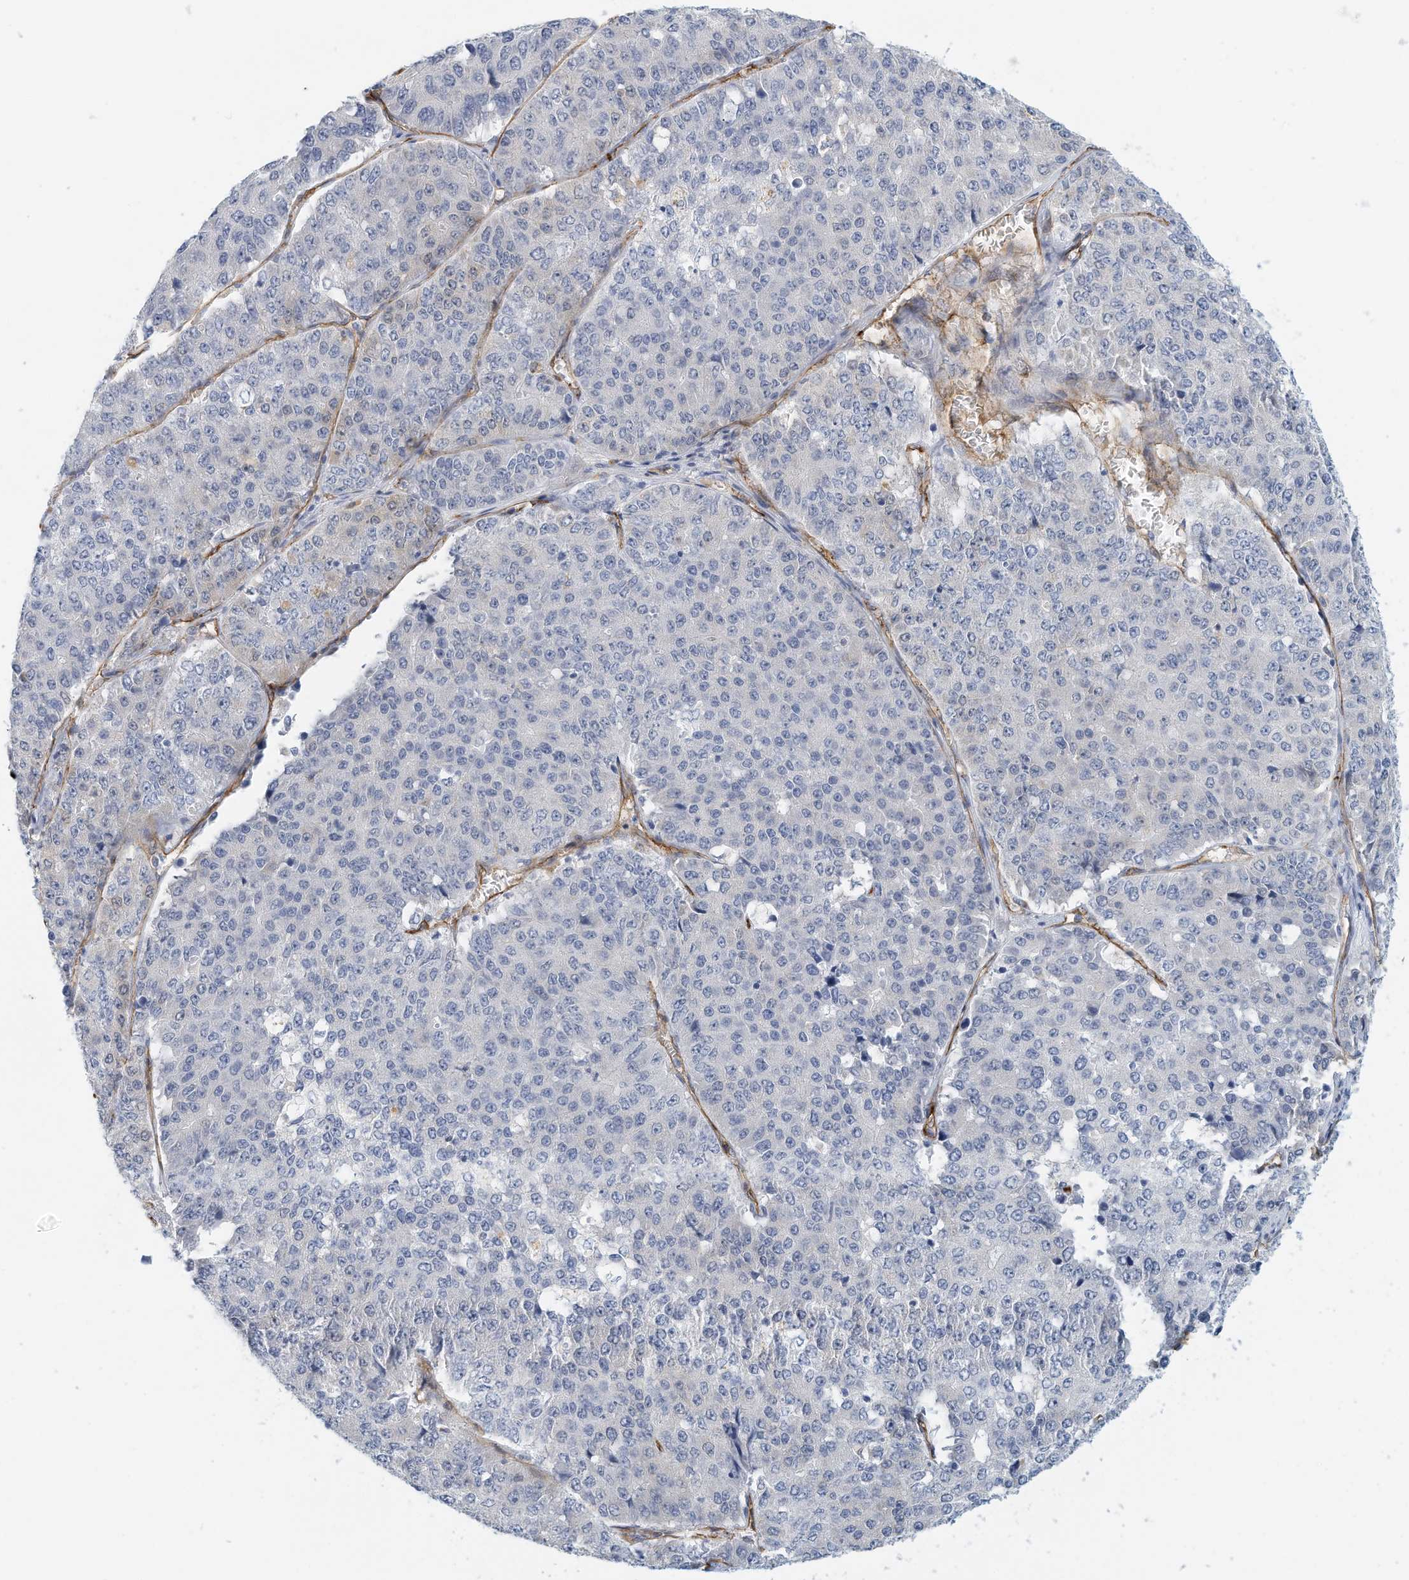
{"staining": {"intensity": "negative", "quantity": "none", "location": "none"}, "tissue": "pancreatic cancer", "cell_type": "Tumor cells", "image_type": "cancer", "snomed": [{"axis": "morphology", "description": "Adenocarcinoma, NOS"}, {"axis": "topography", "description": "Pancreas"}], "caption": "Tumor cells show no significant protein staining in pancreatic adenocarcinoma. (DAB (3,3'-diaminobenzidine) IHC visualized using brightfield microscopy, high magnification).", "gene": "ARHGAP28", "patient": {"sex": "male", "age": 50}}